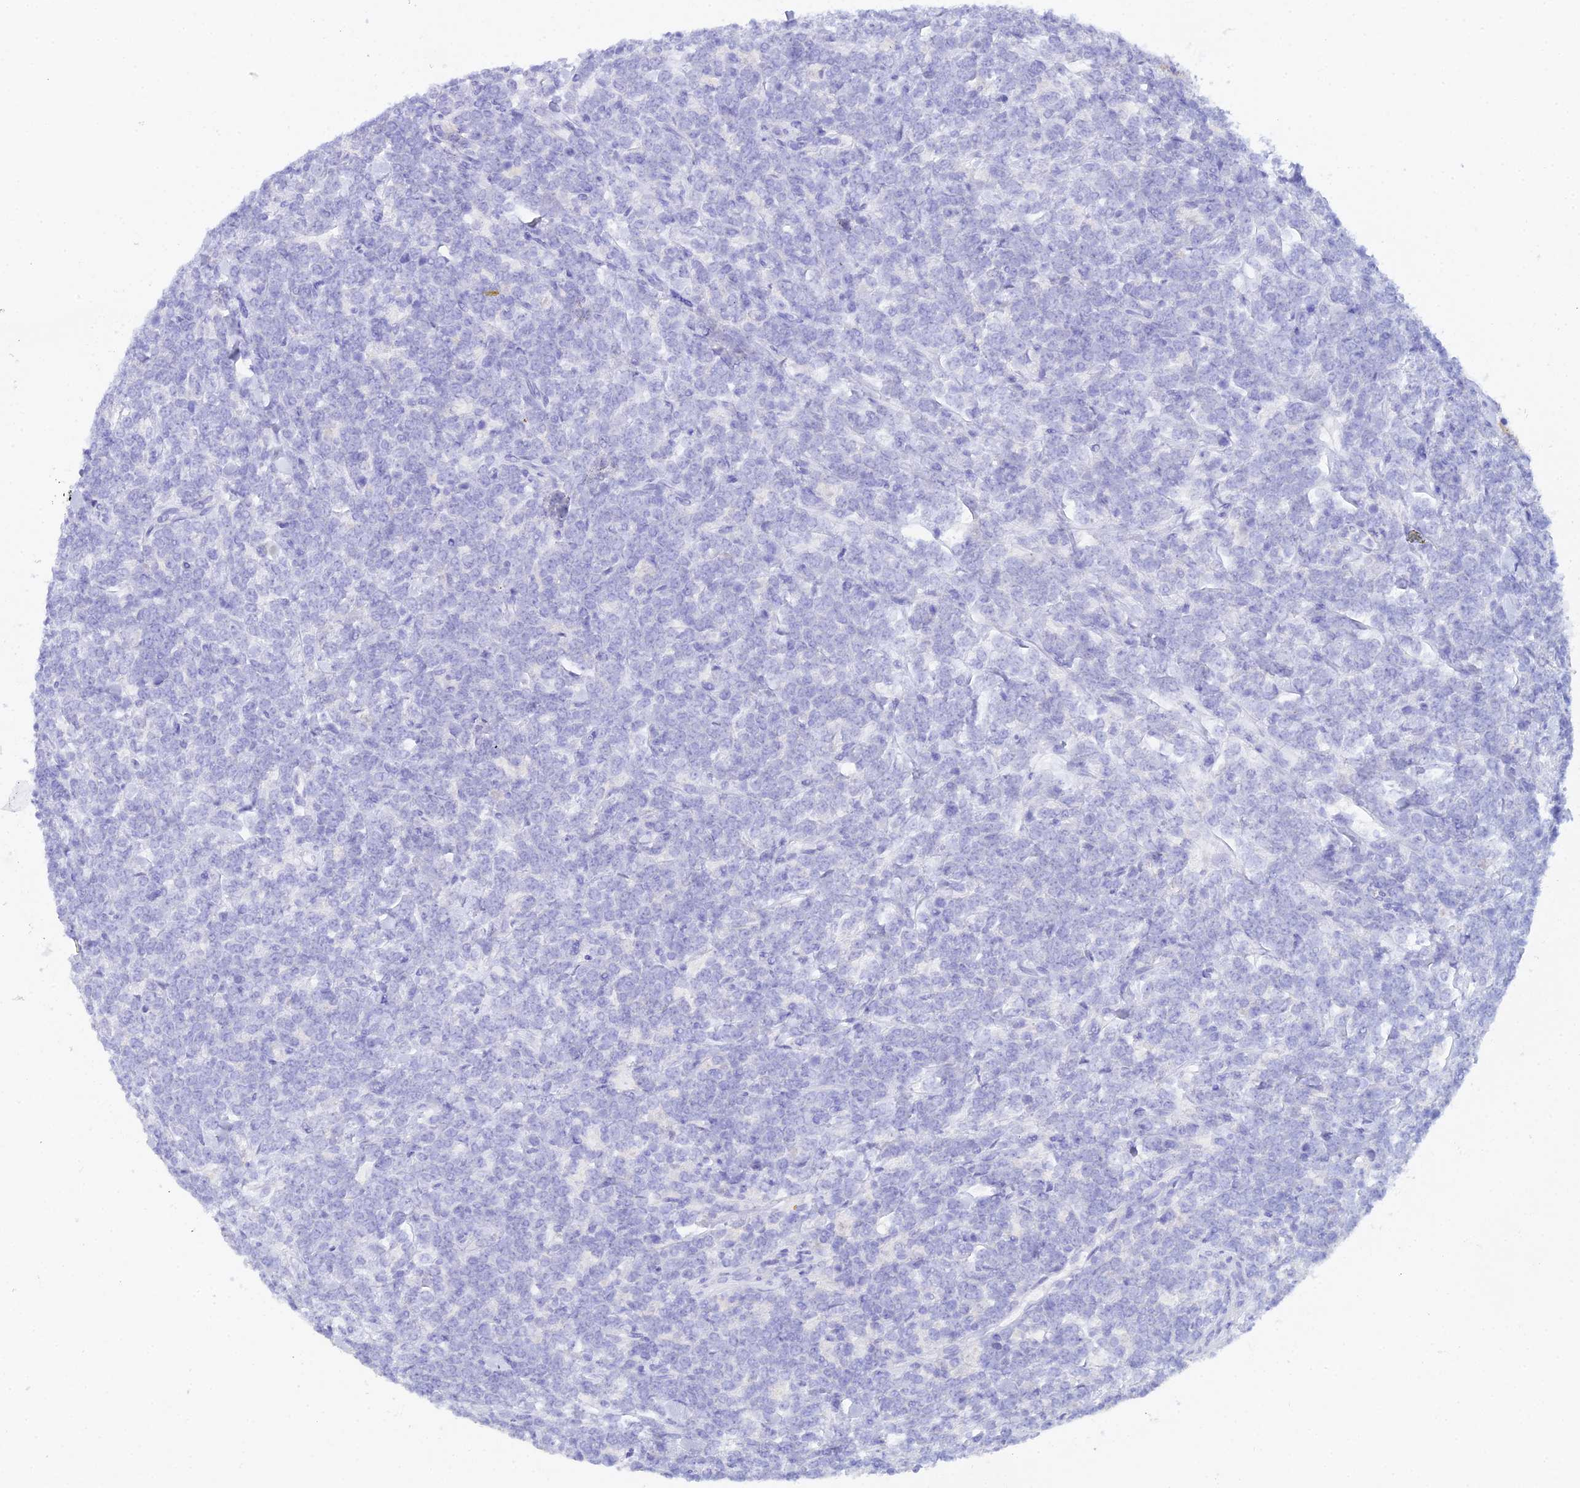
{"staining": {"intensity": "negative", "quantity": "none", "location": "none"}, "tissue": "lymphoma", "cell_type": "Tumor cells", "image_type": "cancer", "snomed": [{"axis": "morphology", "description": "Malignant lymphoma, non-Hodgkin's type, High grade"}, {"axis": "topography", "description": "Small intestine"}], "caption": "This image is of high-grade malignant lymphoma, non-Hodgkin's type stained with immunohistochemistry (IHC) to label a protein in brown with the nuclei are counter-stained blue. There is no expression in tumor cells.", "gene": "REG1A", "patient": {"sex": "male", "age": 8}}